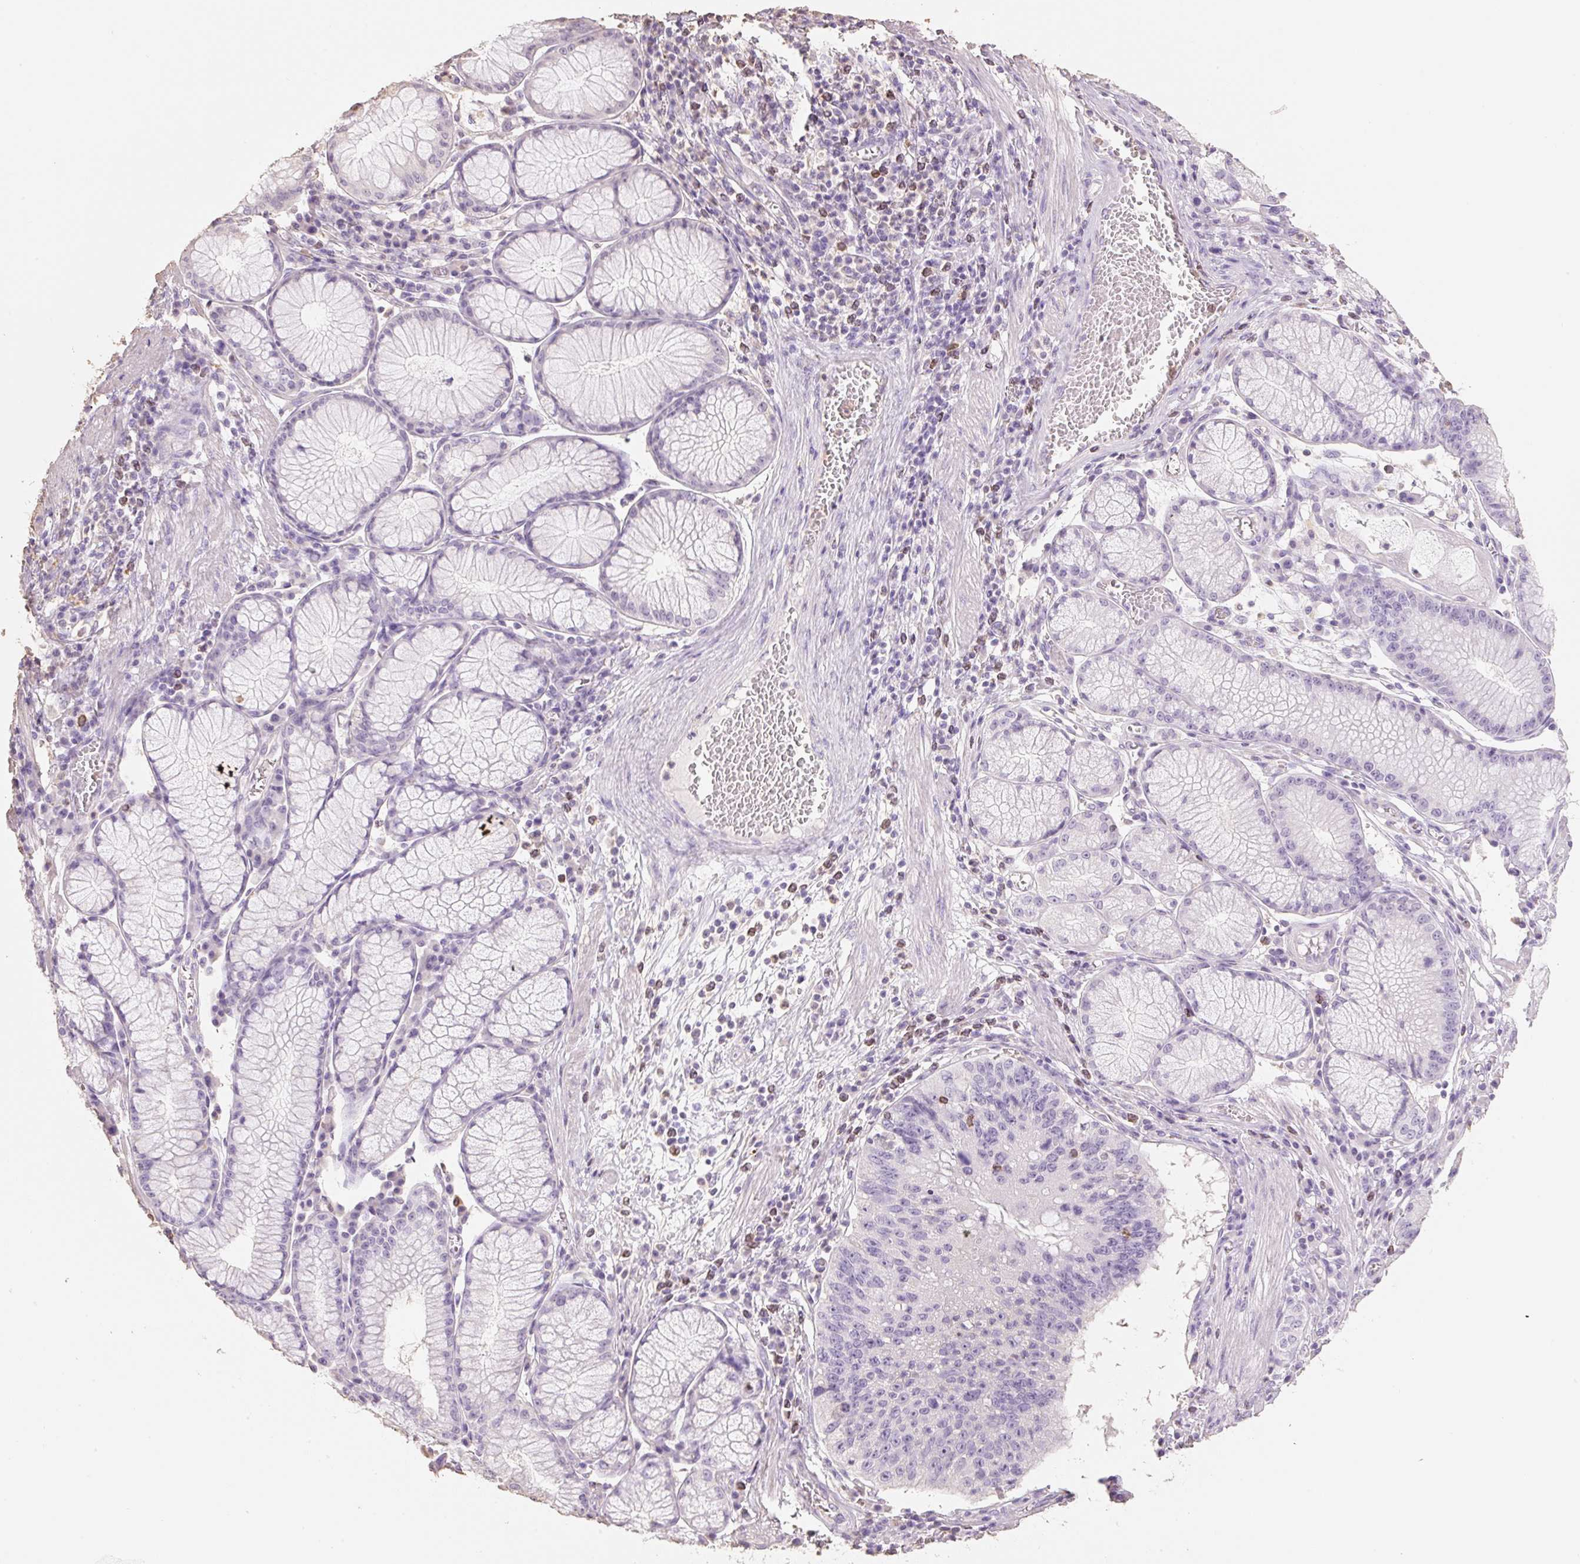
{"staining": {"intensity": "negative", "quantity": "none", "location": "none"}, "tissue": "stomach cancer", "cell_type": "Tumor cells", "image_type": "cancer", "snomed": [{"axis": "morphology", "description": "Adenocarcinoma, NOS"}, {"axis": "topography", "description": "Stomach"}], "caption": "This is an immunohistochemistry histopathology image of human stomach adenocarcinoma. There is no expression in tumor cells.", "gene": "MBOAT7", "patient": {"sex": "male", "age": 59}}